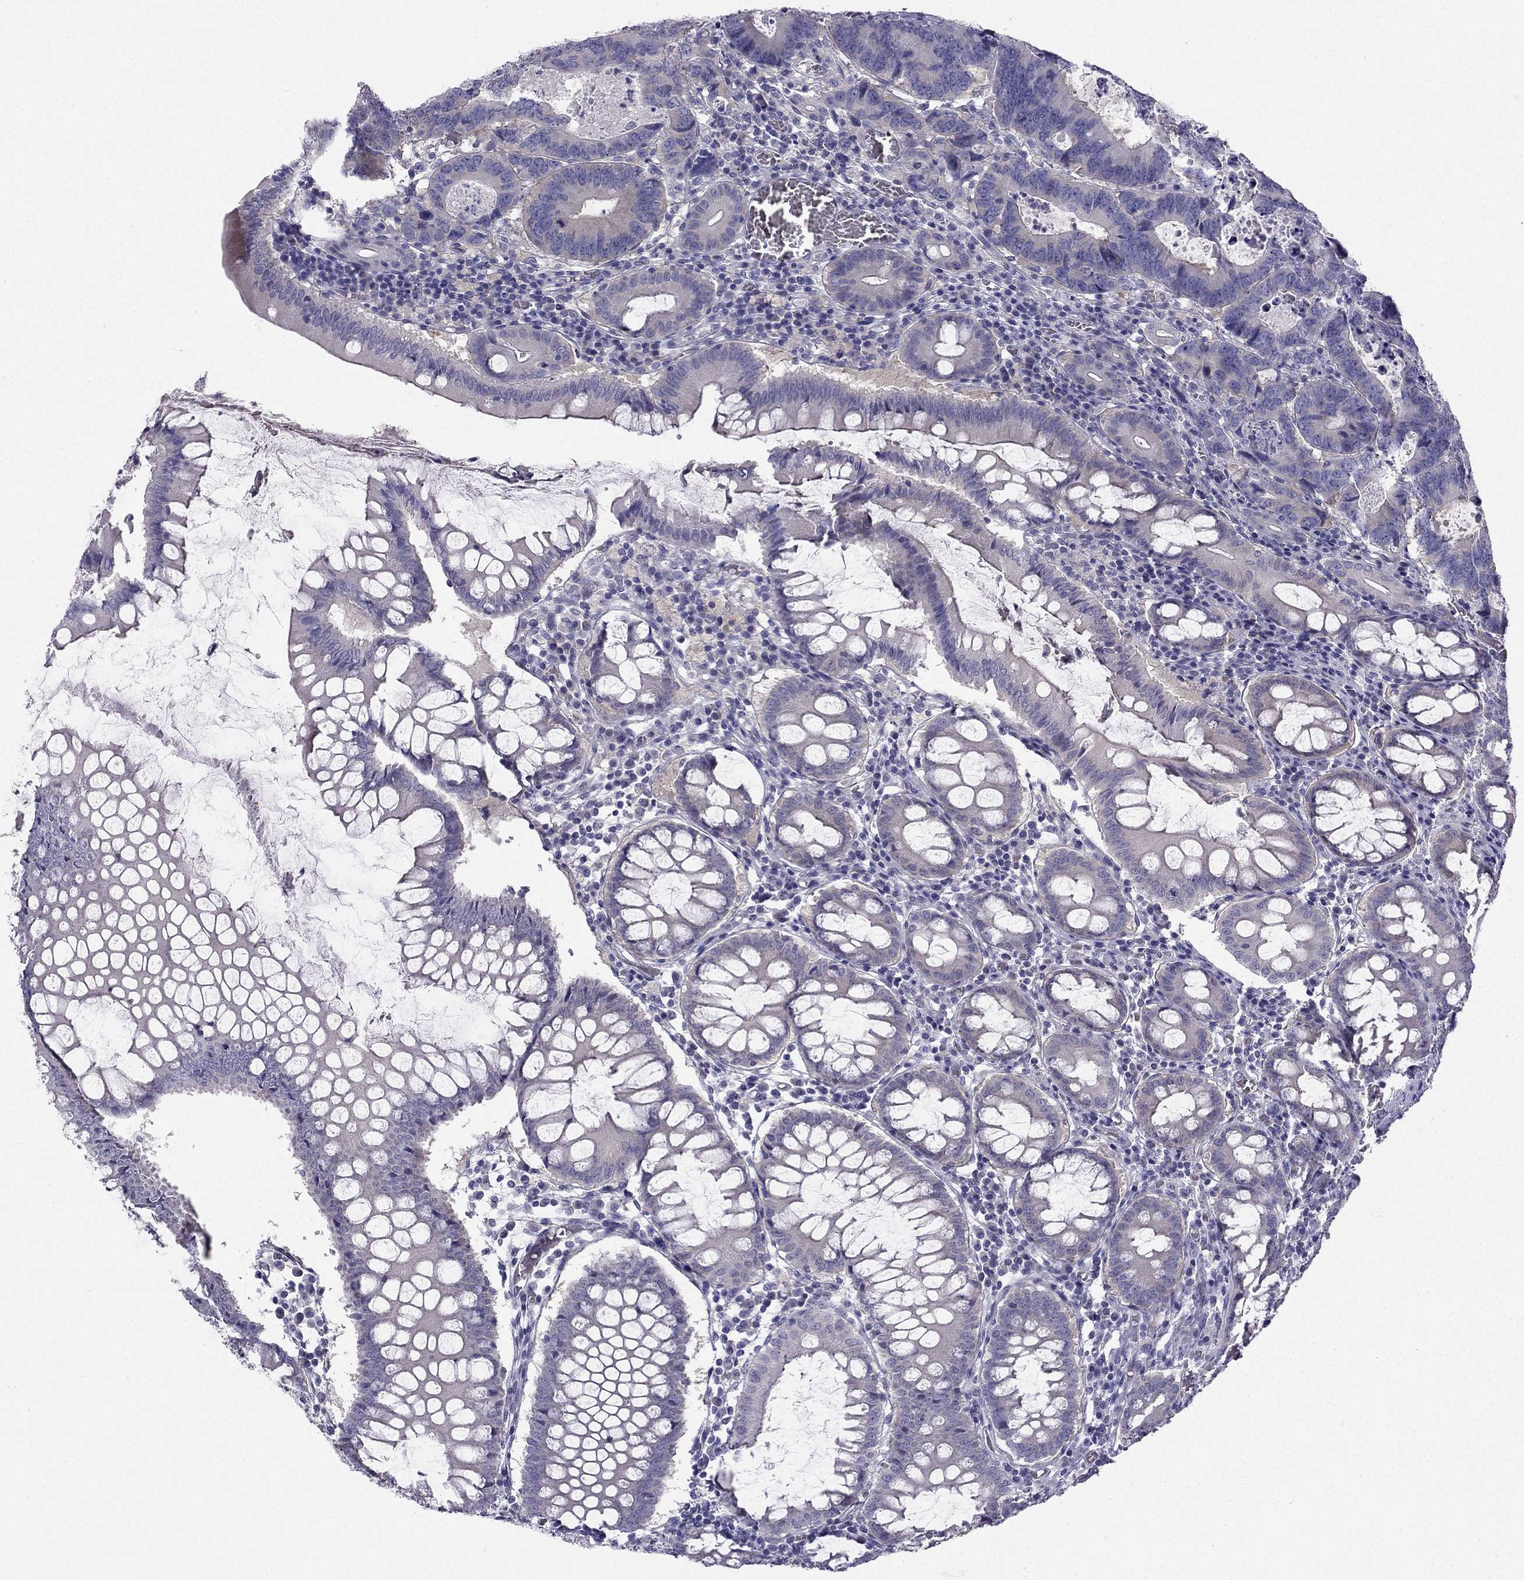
{"staining": {"intensity": "negative", "quantity": "none", "location": "none"}, "tissue": "colorectal cancer", "cell_type": "Tumor cells", "image_type": "cancer", "snomed": [{"axis": "morphology", "description": "Adenocarcinoma, NOS"}, {"axis": "topography", "description": "Colon"}], "caption": "Immunohistochemical staining of colorectal cancer reveals no significant positivity in tumor cells. (IHC, brightfield microscopy, high magnification).", "gene": "RSPH14", "patient": {"sex": "female", "age": 82}}